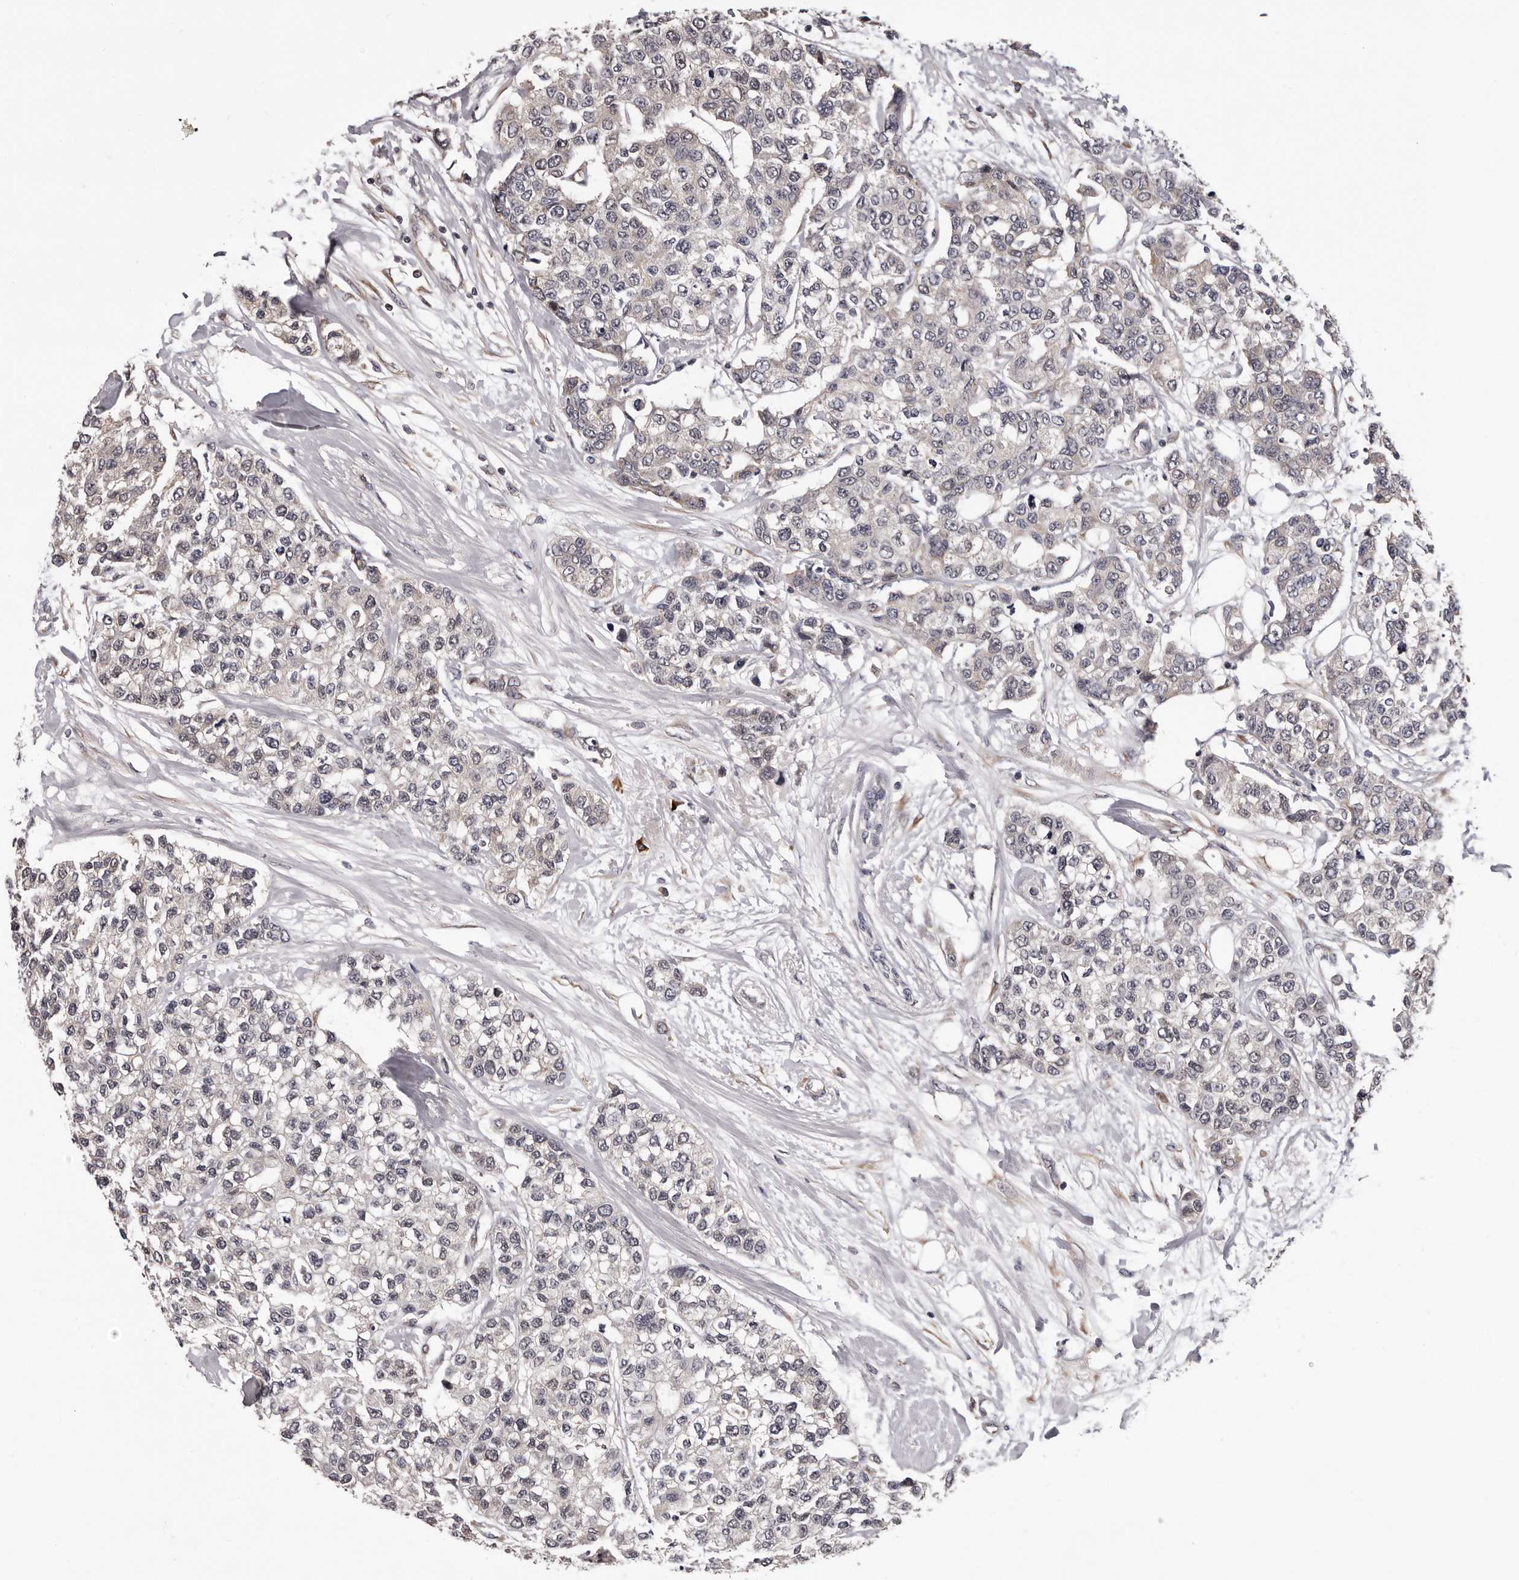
{"staining": {"intensity": "weak", "quantity": "<25%", "location": "cytoplasmic/membranous"}, "tissue": "breast cancer", "cell_type": "Tumor cells", "image_type": "cancer", "snomed": [{"axis": "morphology", "description": "Duct carcinoma"}, {"axis": "topography", "description": "Breast"}], "caption": "This is an immunohistochemistry (IHC) histopathology image of breast cancer (intraductal carcinoma). There is no positivity in tumor cells.", "gene": "MED8", "patient": {"sex": "female", "age": 51}}